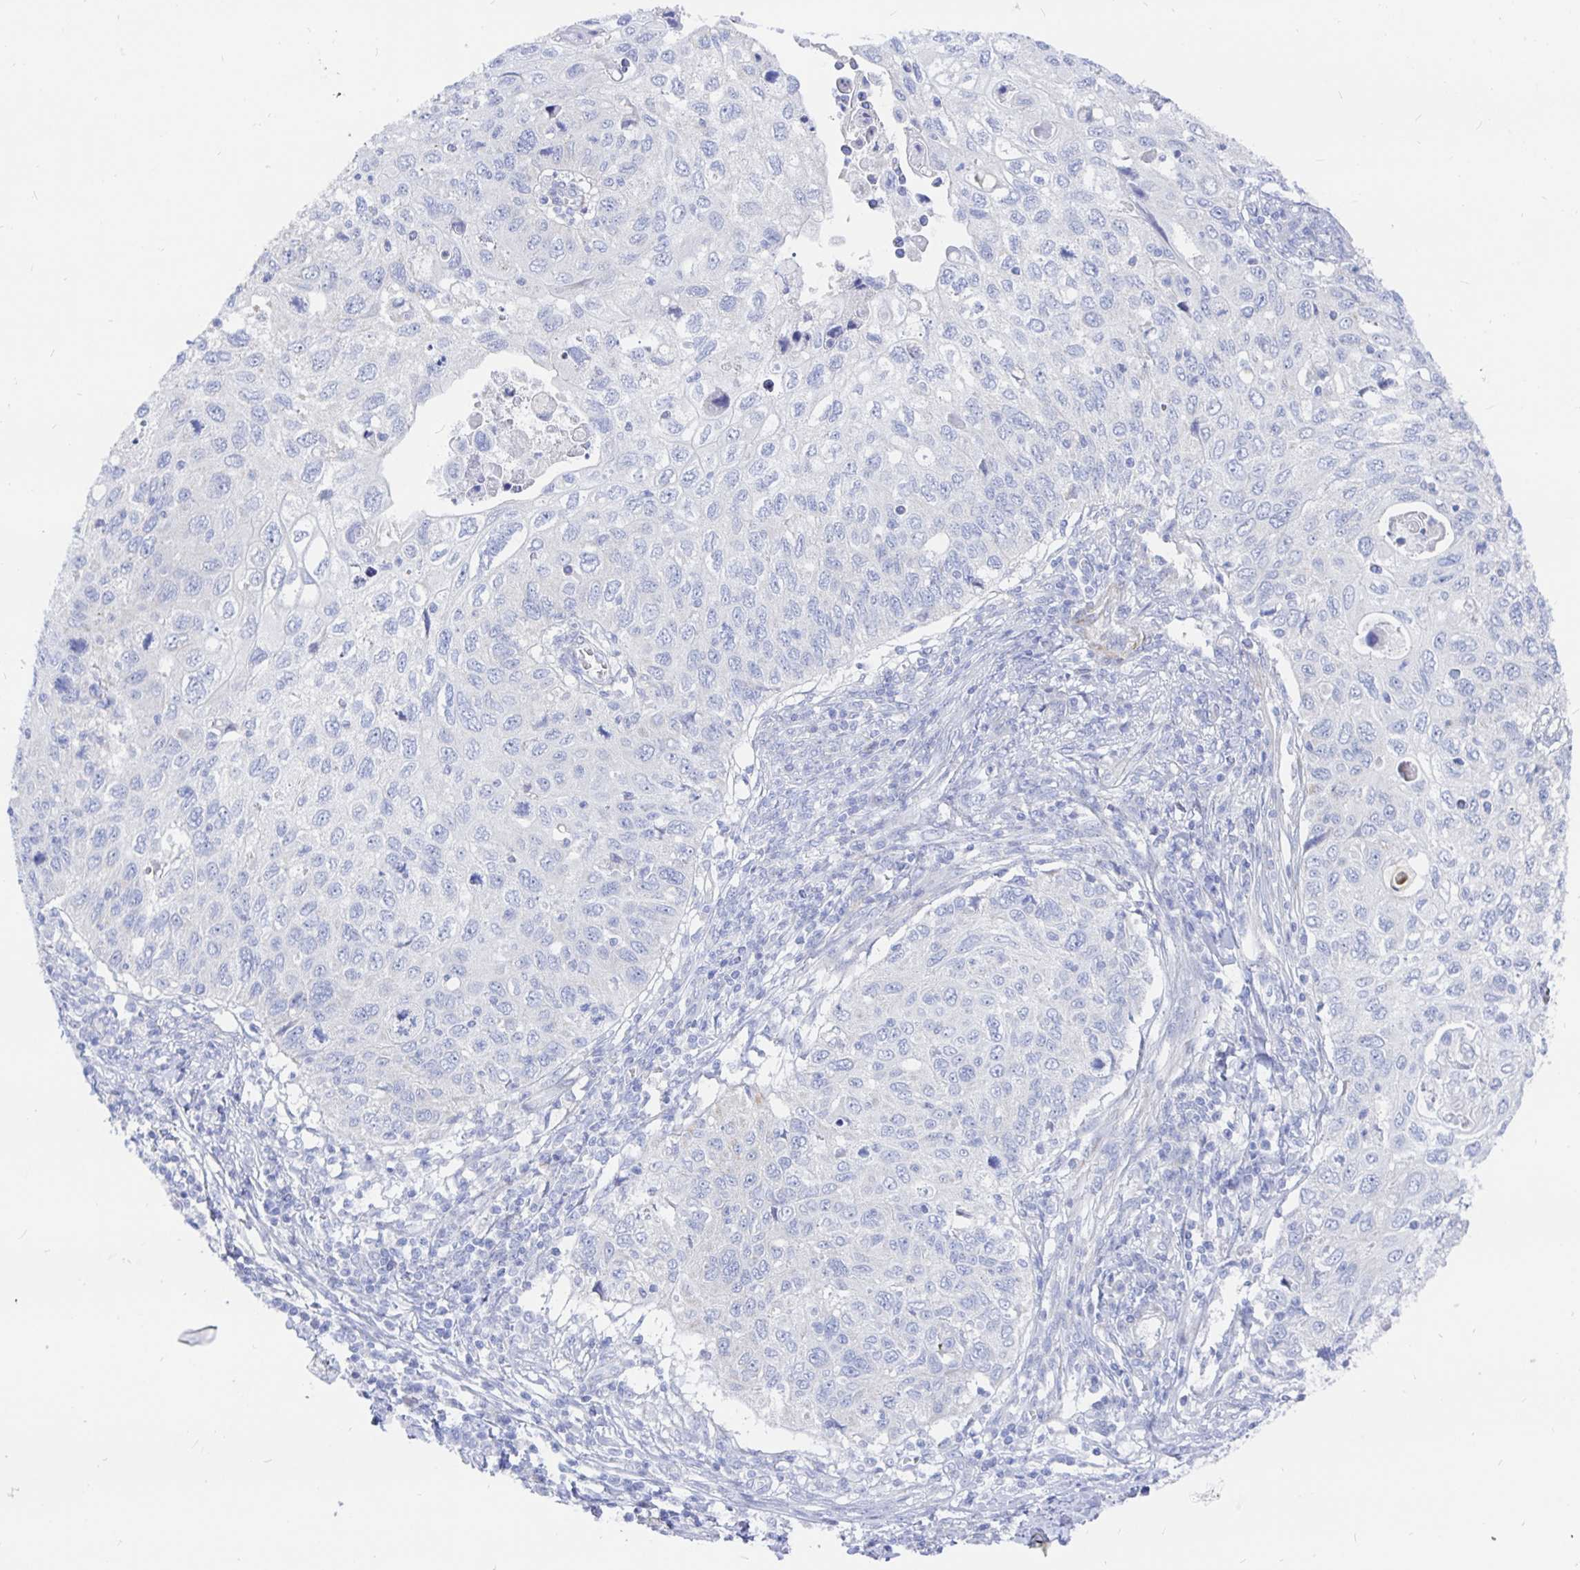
{"staining": {"intensity": "negative", "quantity": "none", "location": "none"}, "tissue": "cervical cancer", "cell_type": "Tumor cells", "image_type": "cancer", "snomed": [{"axis": "morphology", "description": "Squamous cell carcinoma, NOS"}, {"axis": "topography", "description": "Cervix"}], "caption": "The micrograph demonstrates no significant expression in tumor cells of cervical cancer. Nuclei are stained in blue.", "gene": "COX16", "patient": {"sex": "female", "age": 70}}